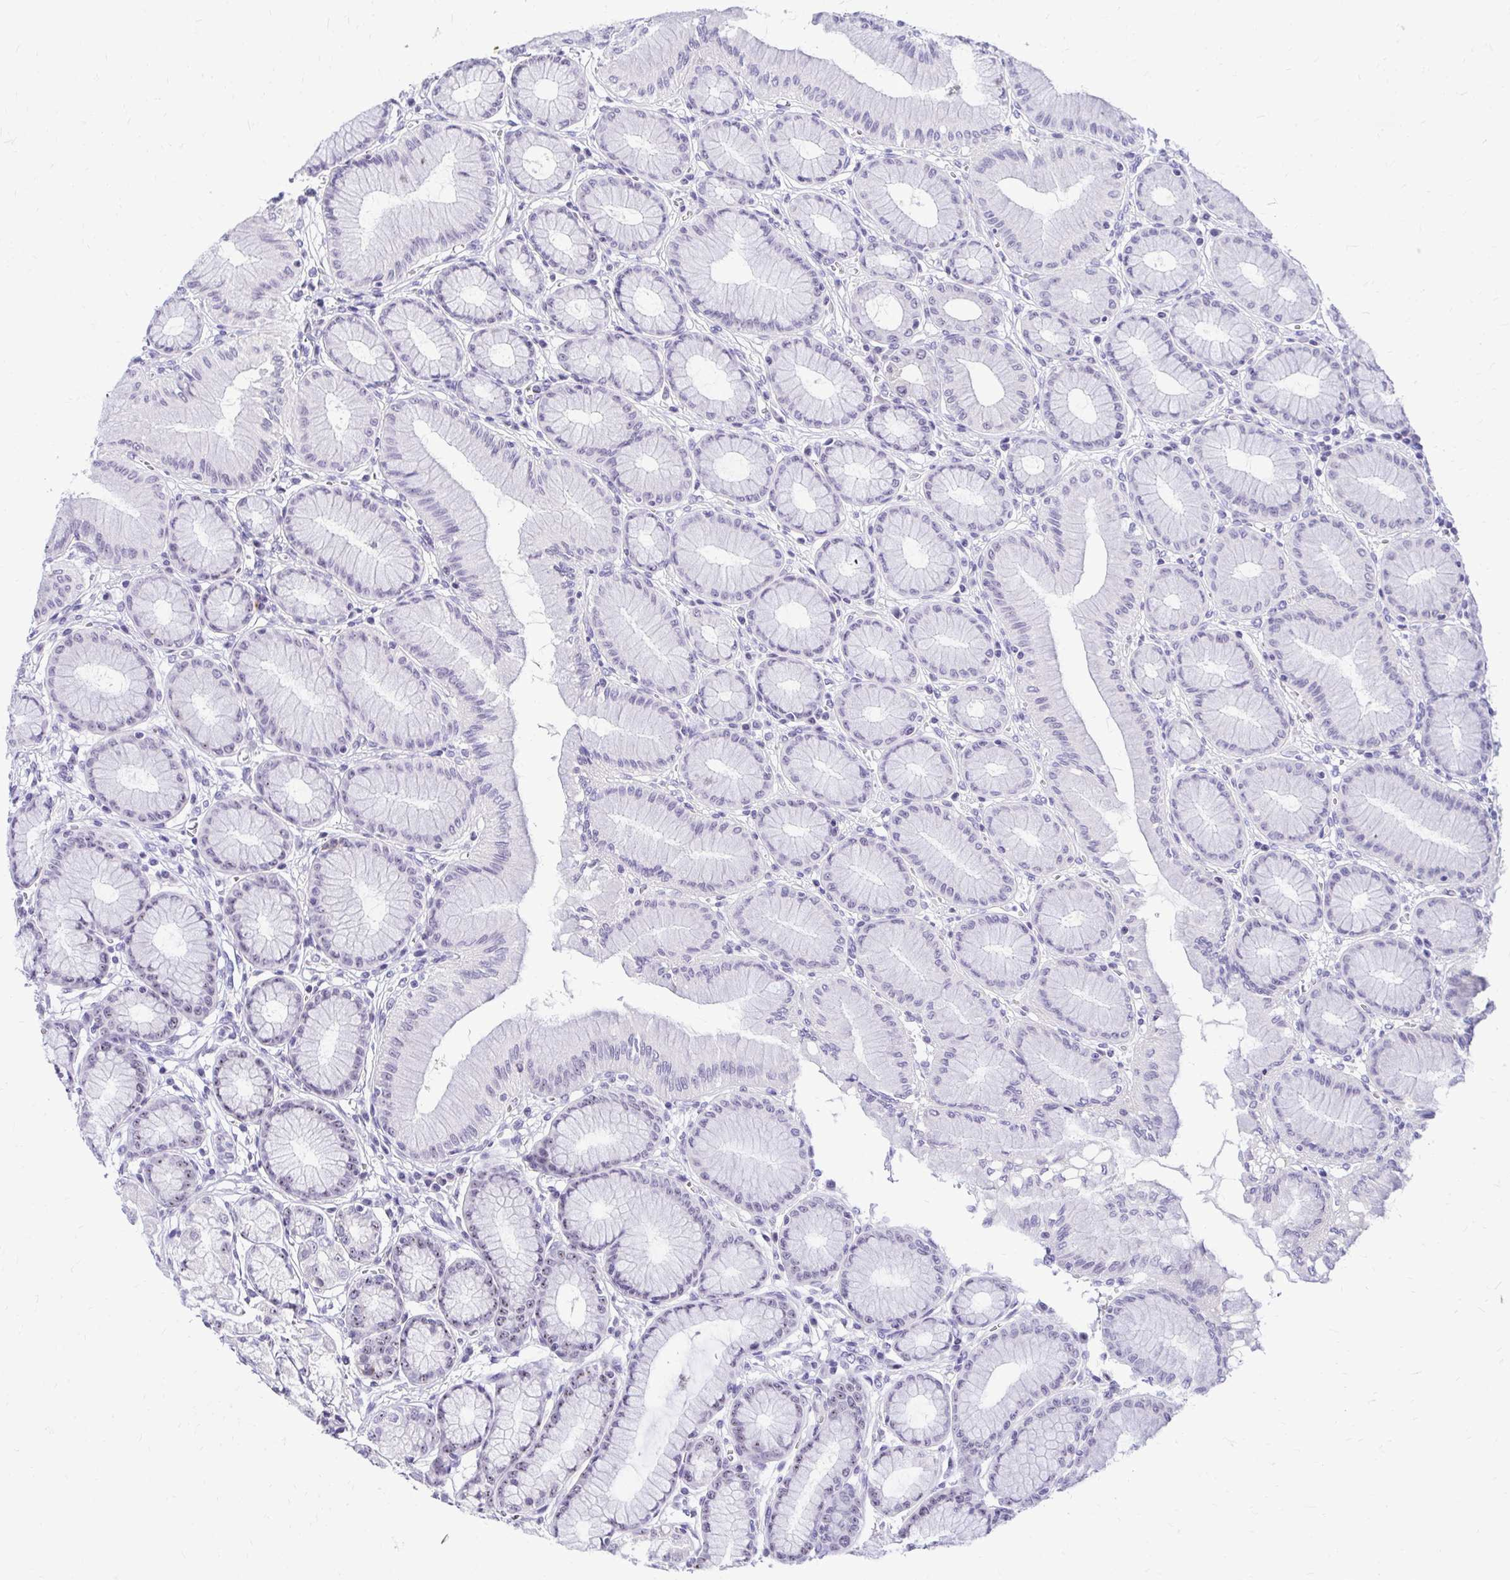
{"staining": {"intensity": "moderate", "quantity": "<25%", "location": "nuclear"}, "tissue": "stomach", "cell_type": "Glandular cells", "image_type": "normal", "snomed": [{"axis": "morphology", "description": "Normal tissue, NOS"}, {"axis": "topography", "description": "Stomach"}, {"axis": "topography", "description": "Stomach, lower"}], "caption": "This micrograph demonstrates normal stomach stained with IHC to label a protein in brown. The nuclear of glandular cells show moderate positivity for the protein. Nuclei are counter-stained blue.", "gene": "NIFK", "patient": {"sex": "male", "age": 76}}